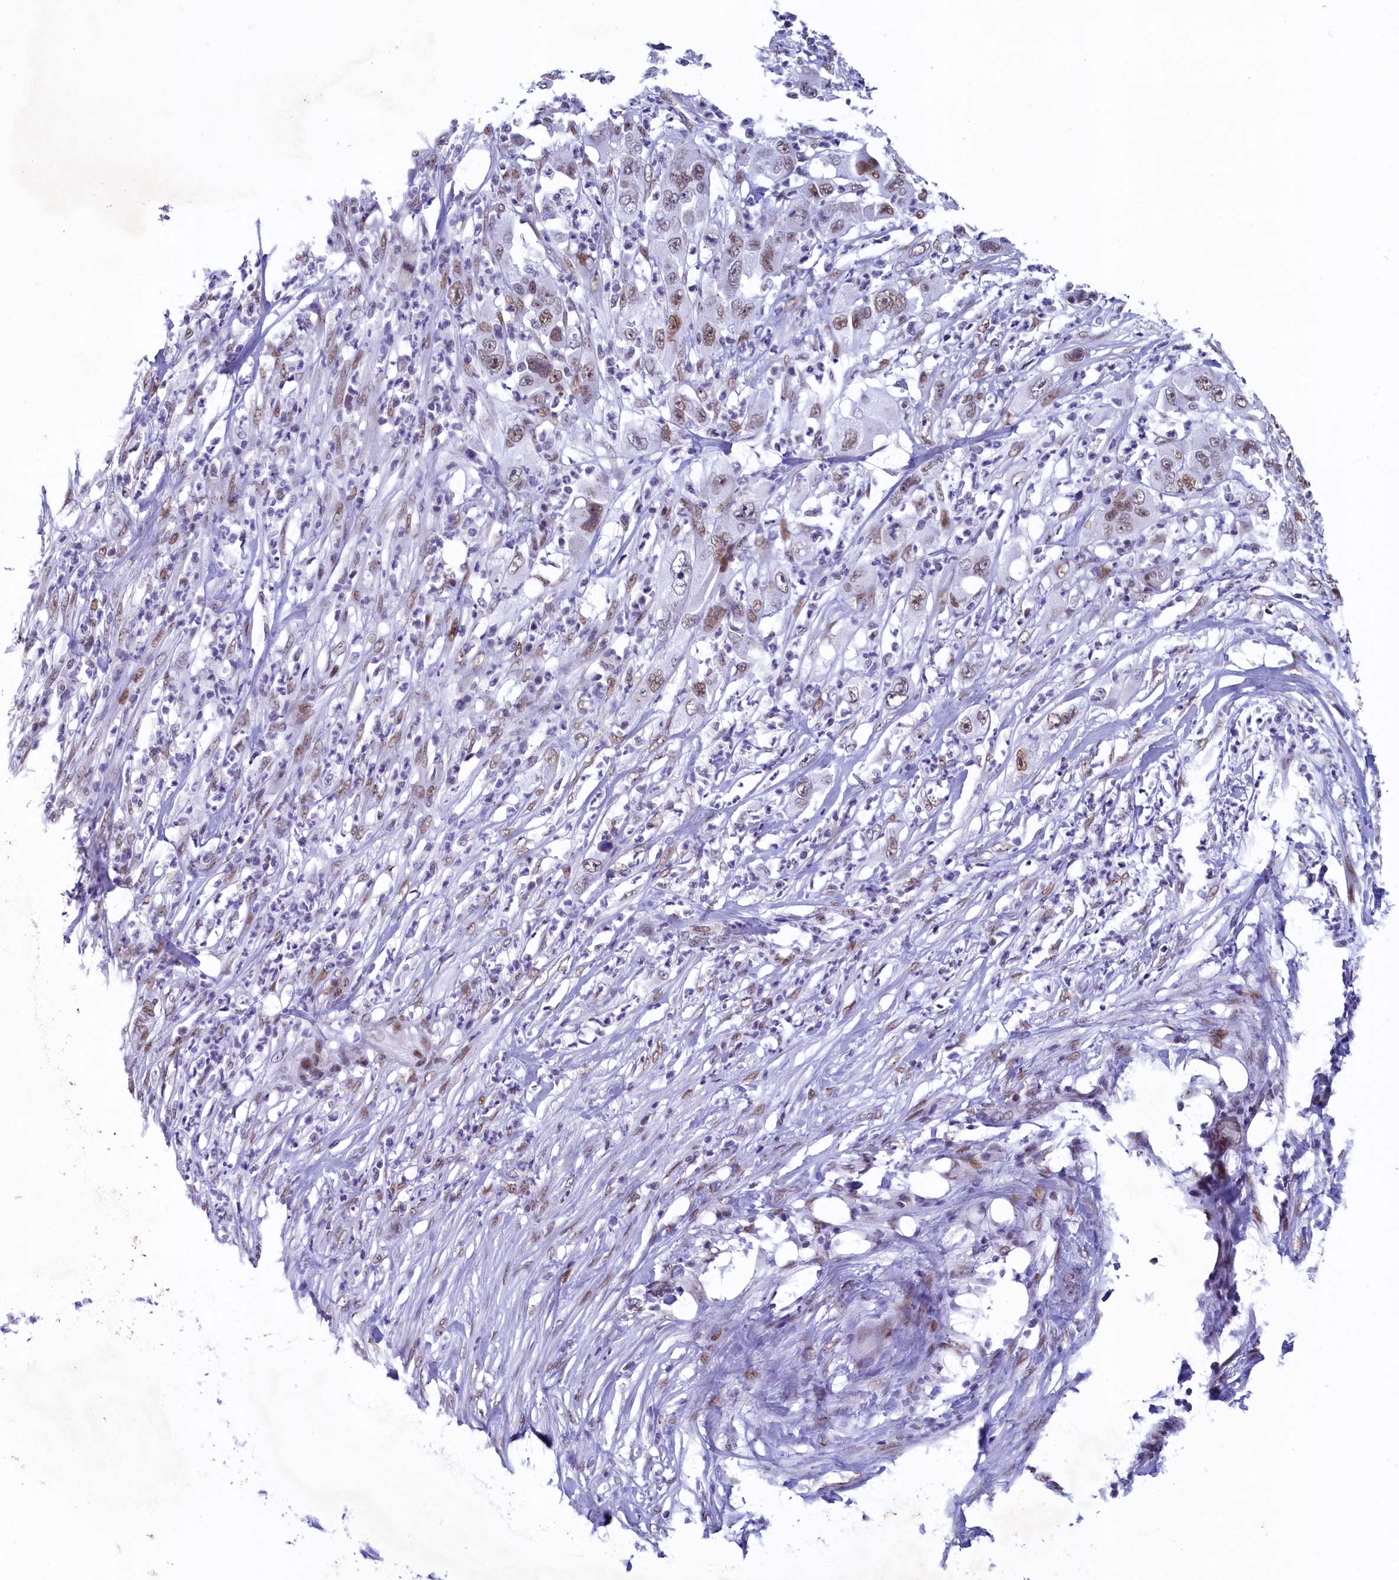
{"staining": {"intensity": "moderate", "quantity": "25%-75%", "location": "nuclear"}, "tissue": "pancreatic cancer", "cell_type": "Tumor cells", "image_type": "cancer", "snomed": [{"axis": "morphology", "description": "Adenocarcinoma, NOS"}, {"axis": "topography", "description": "Pancreas"}], "caption": "Approximately 25%-75% of tumor cells in adenocarcinoma (pancreatic) demonstrate moderate nuclear protein expression as visualized by brown immunohistochemical staining.", "gene": "SUGP2", "patient": {"sex": "female", "age": 78}}